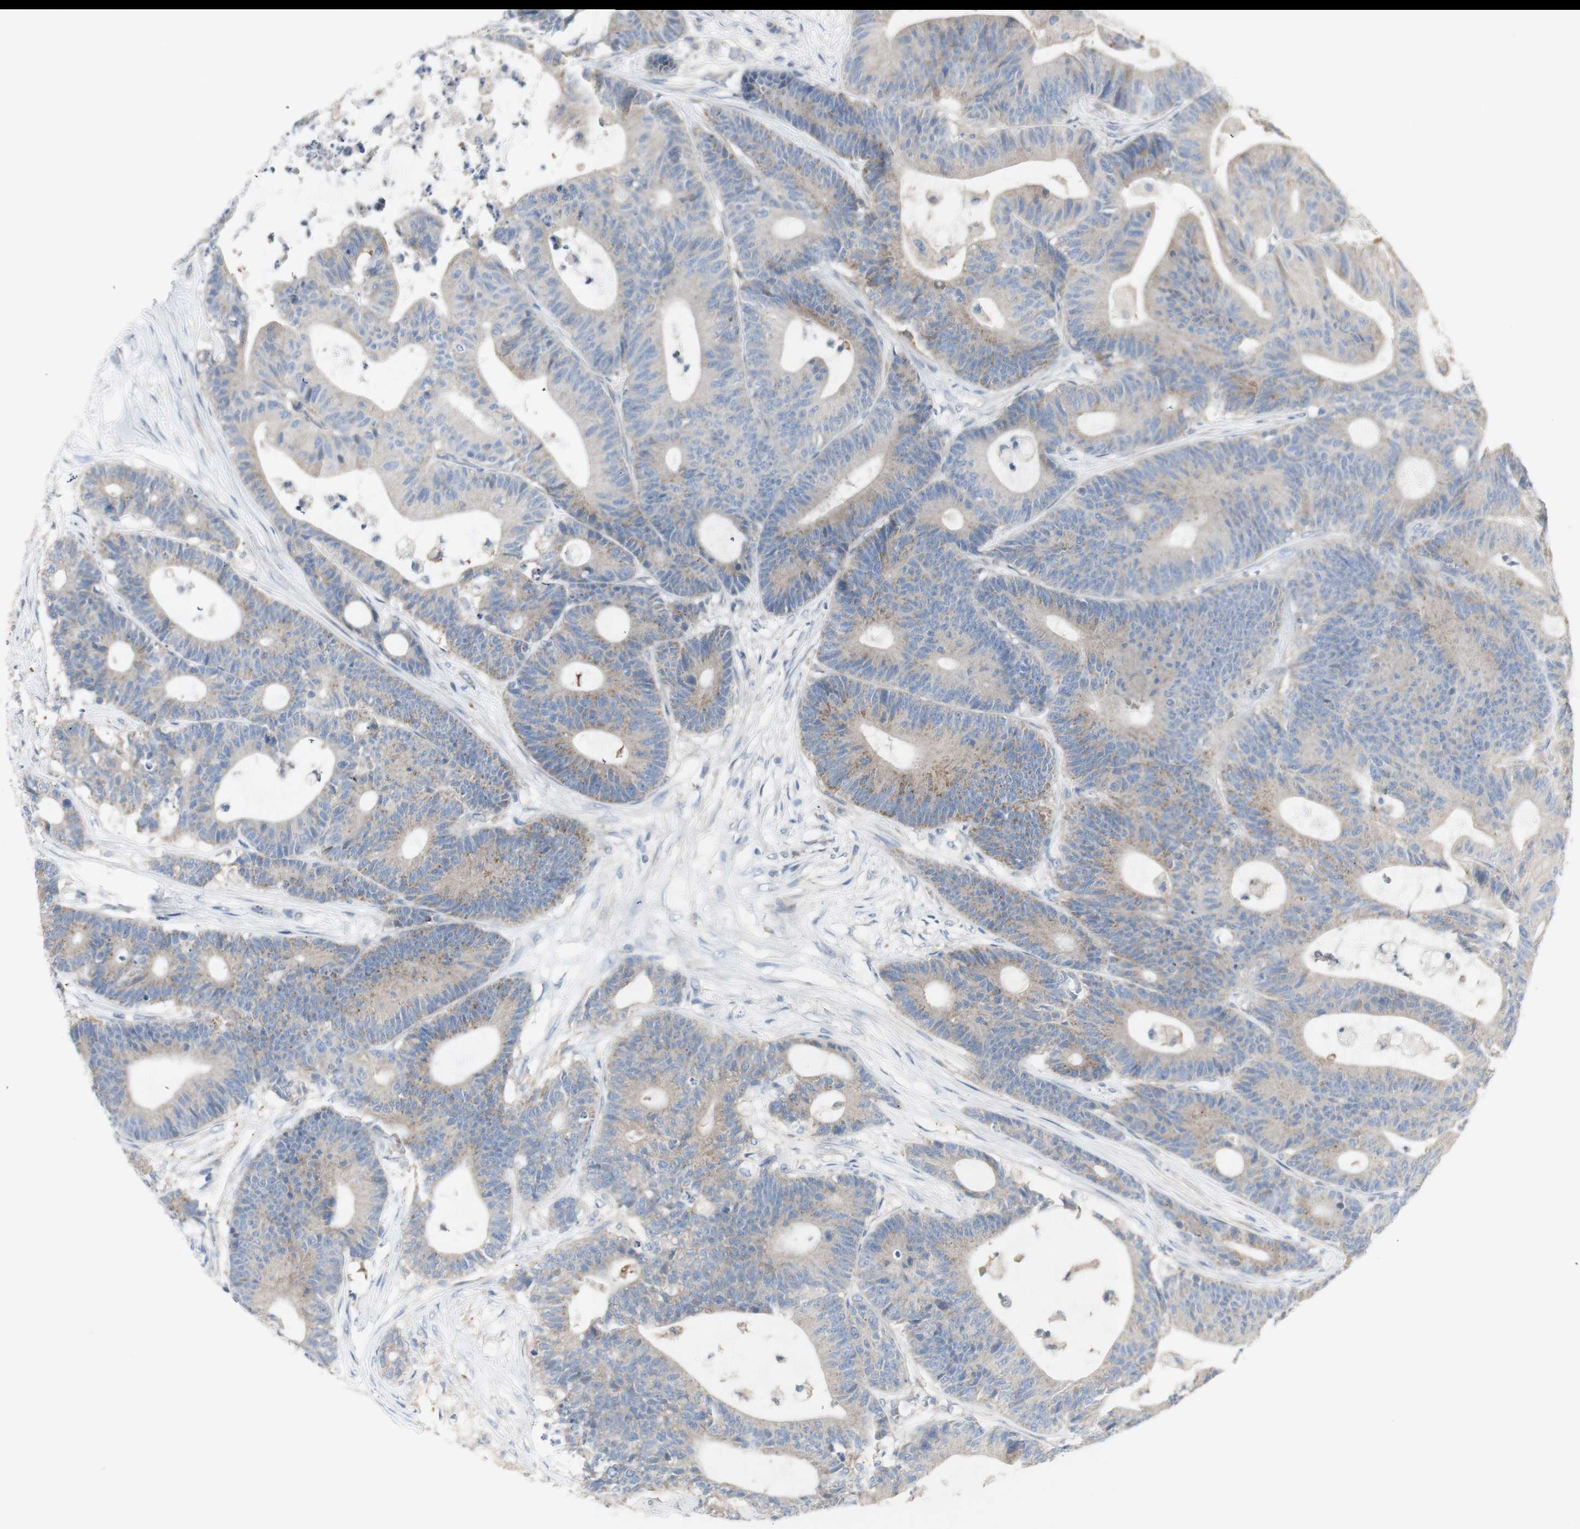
{"staining": {"intensity": "weak", "quantity": "25%-75%", "location": "cytoplasmic/membranous"}, "tissue": "colorectal cancer", "cell_type": "Tumor cells", "image_type": "cancer", "snomed": [{"axis": "morphology", "description": "Adenocarcinoma, NOS"}, {"axis": "topography", "description": "Colon"}], "caption": "Adenocarcinoma (colorectal) was stained to show a protein in brown. There is low levels of weak cytoplasmic/membranous positivity in approximately 25%-75% of tumor cells.", "gene": "C3orf52", "patient": {"sex": "female", "age": 84}}